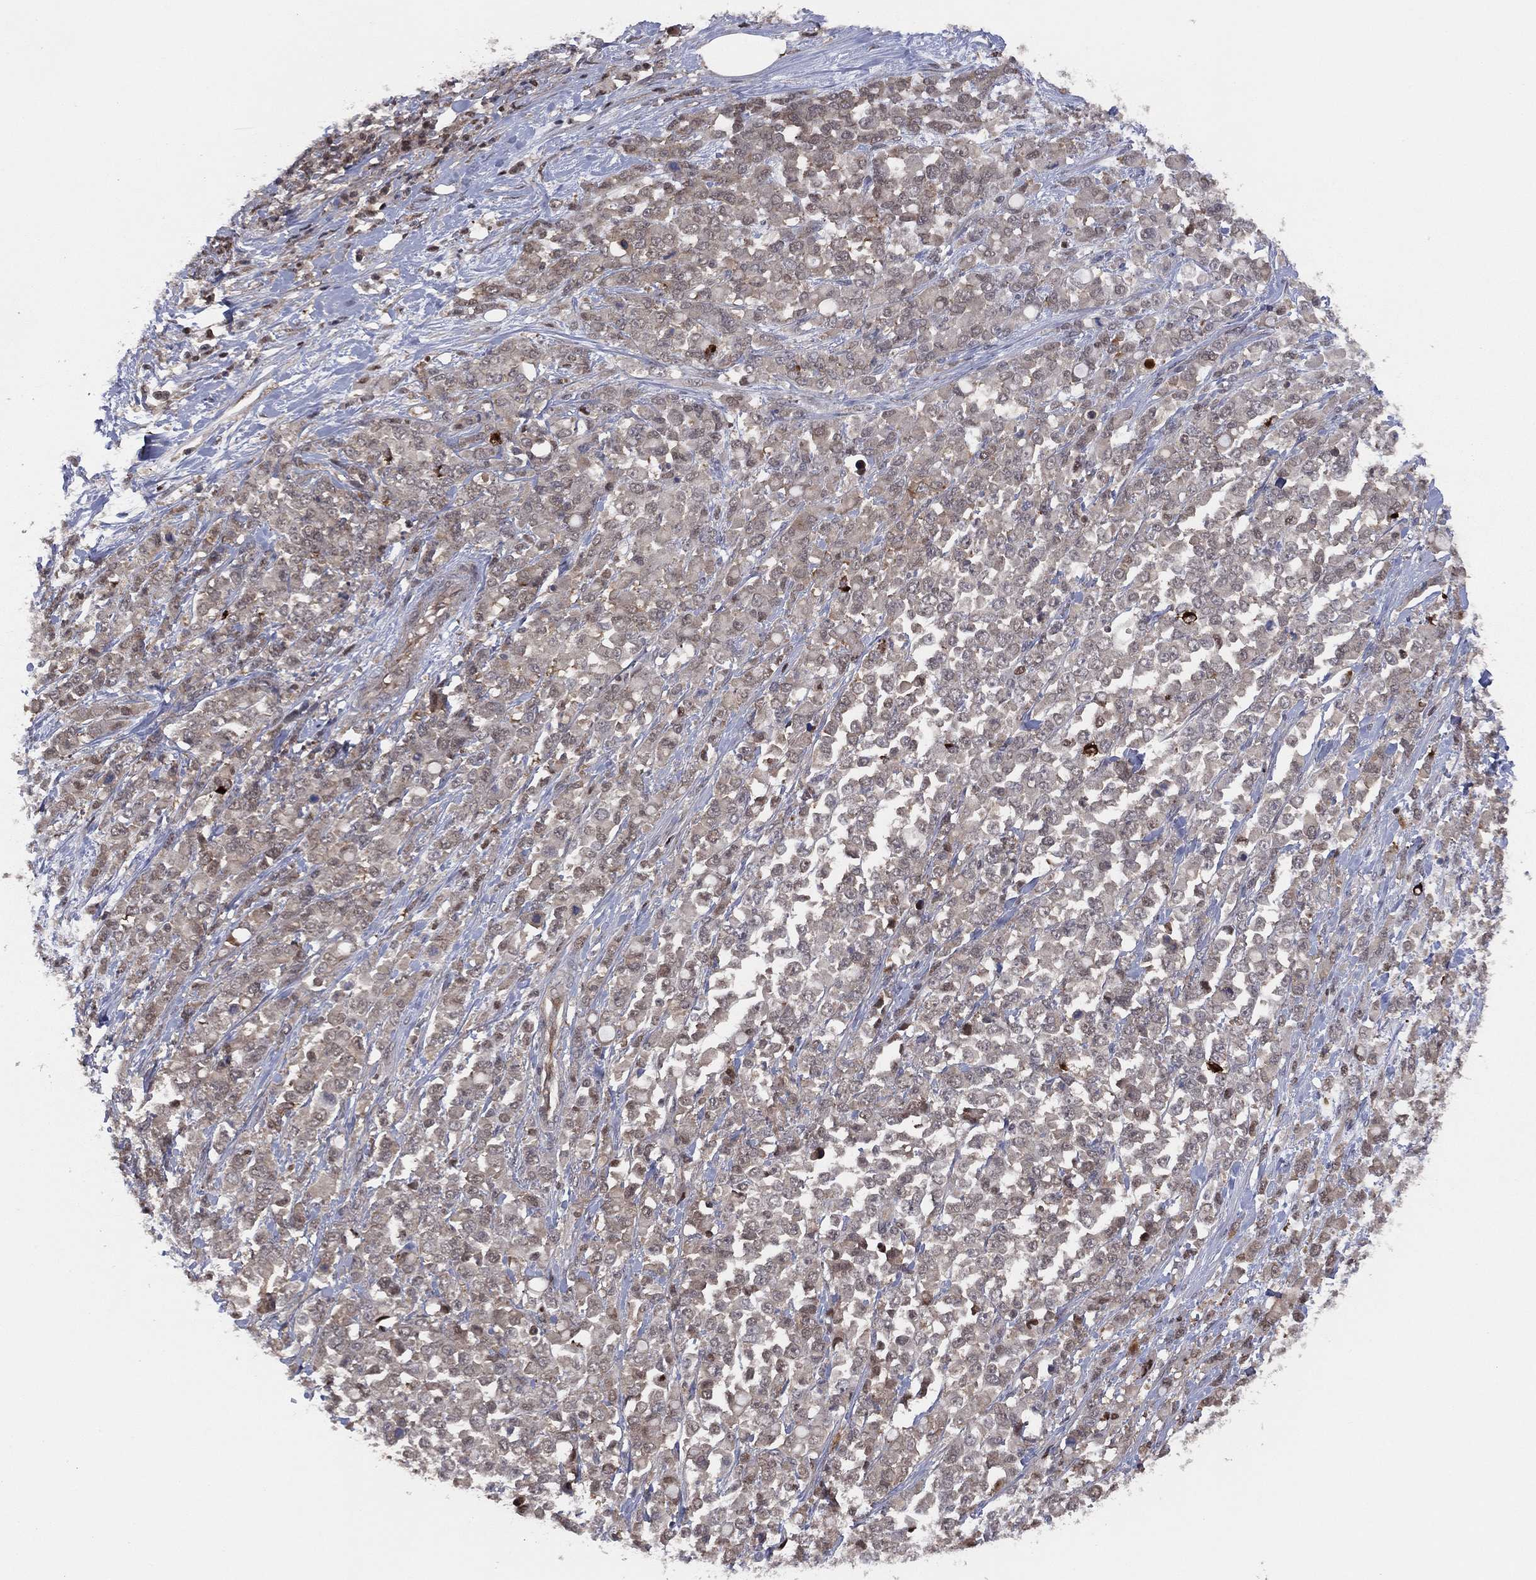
{"staining": {"intensity": "weak", "quantity": "<25%", "location": "cytoplasmic/membranous"}, "tissue": "stomach cancer", "cell_type": "Tumor cells", "image_type": "cancer", "snomed": [{"axis": "morphology", "description": "Adenocarcinoma, NOS"}, {"axis": "topography", "description": "Stomach"}], "caption": "Tumor cells are negative for brown protein staining in stomach cancer. (DAB immunohistochemistry (IHC), high magnification).", "gene": "ICOSLG", "patient": {"sex": "female", "age": 76}}